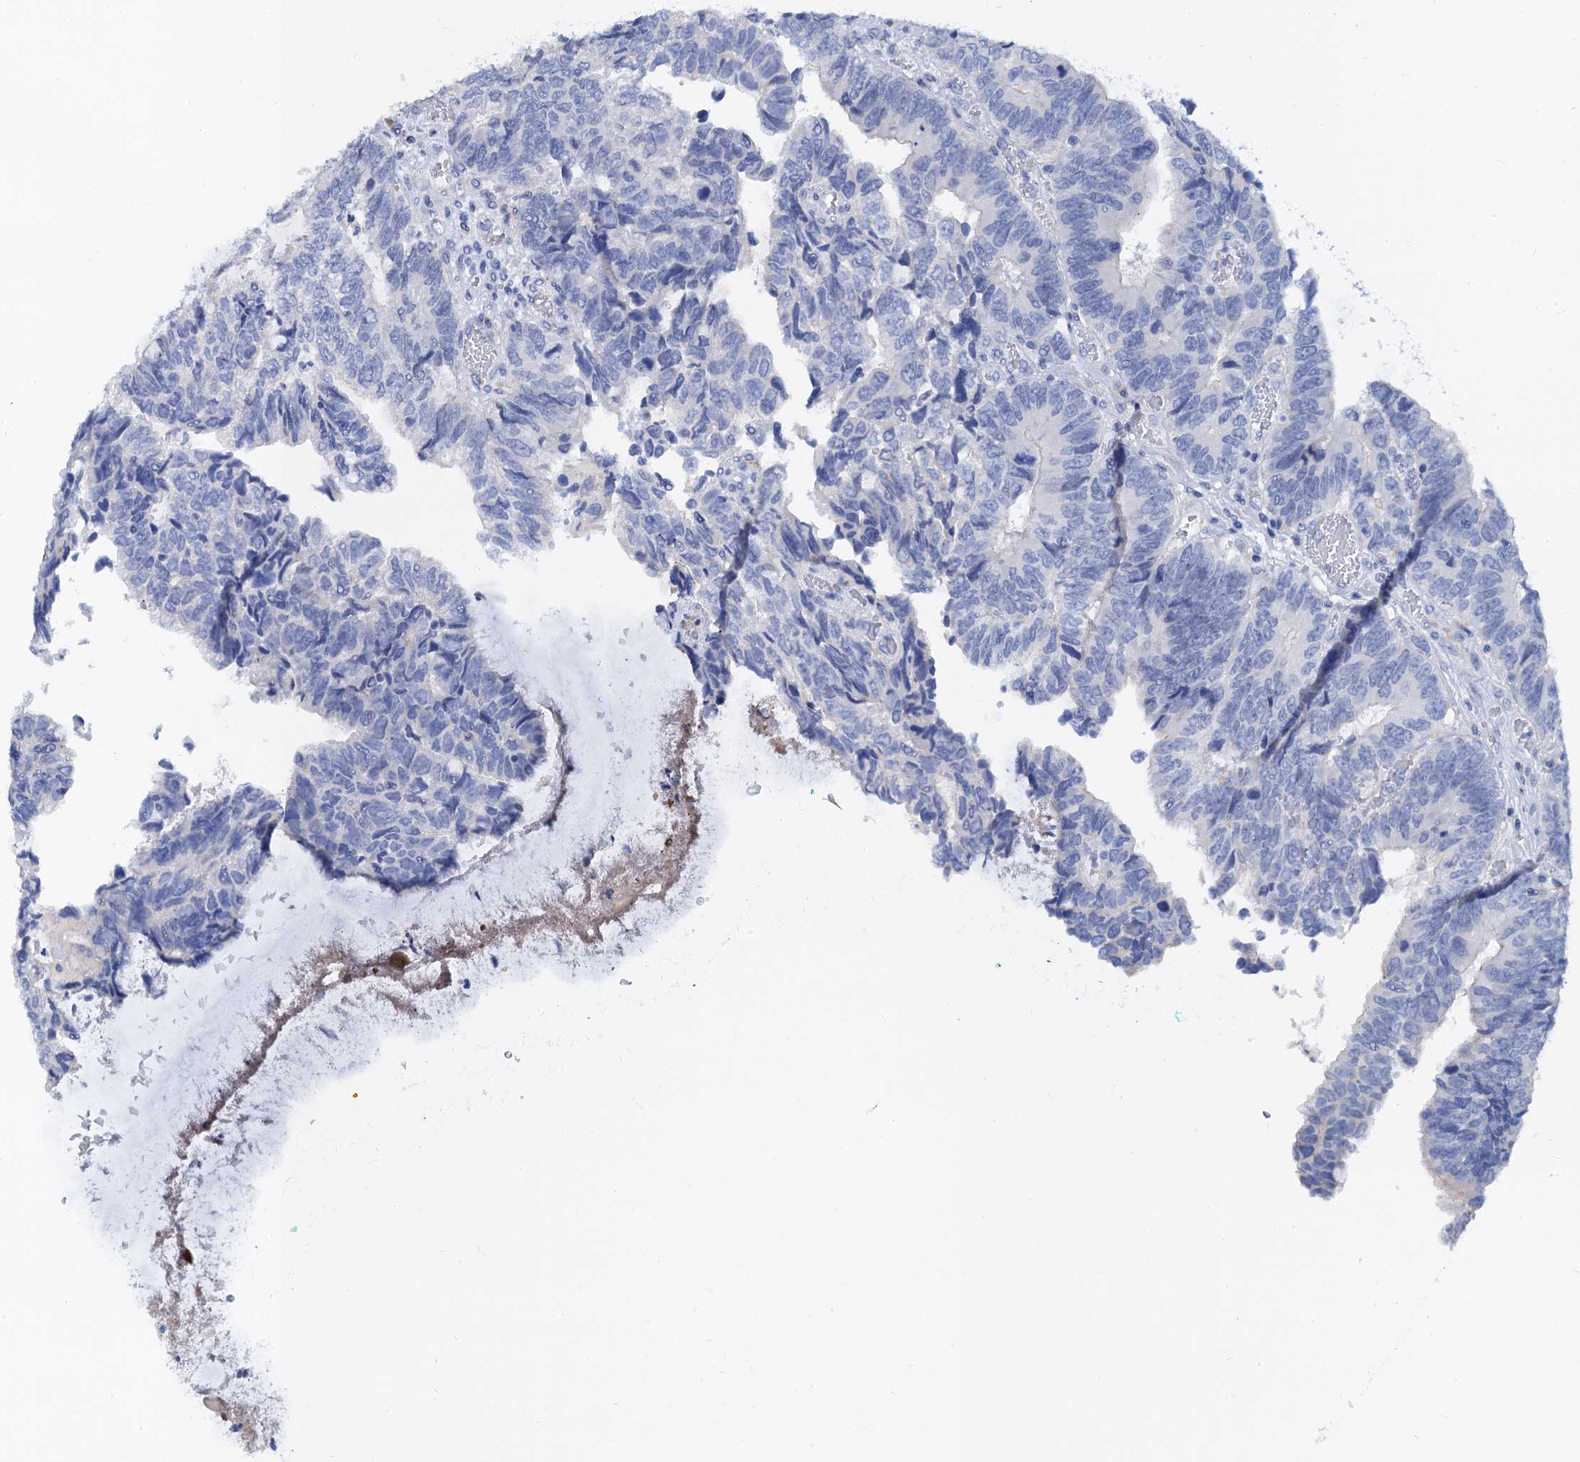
{"staining": {"intensity": "negative", "quantity": "none", "location": "none"}, "tissue": "colorectal cancer", "cell_type": "Tumor cells", "image_type": "cancer", "snomed": [{"axis": "morphology", "description": "Adenocarcinoma, NOS"}, {"axis": "topography", "description": "Colon"}], "caption": "Immunohistochemical staining of human colorectal adenocarcinoma exhibits no significant staining in tumor cells.", "gene": "RBP3", "patient": {"sex": "female", "age": 67}}